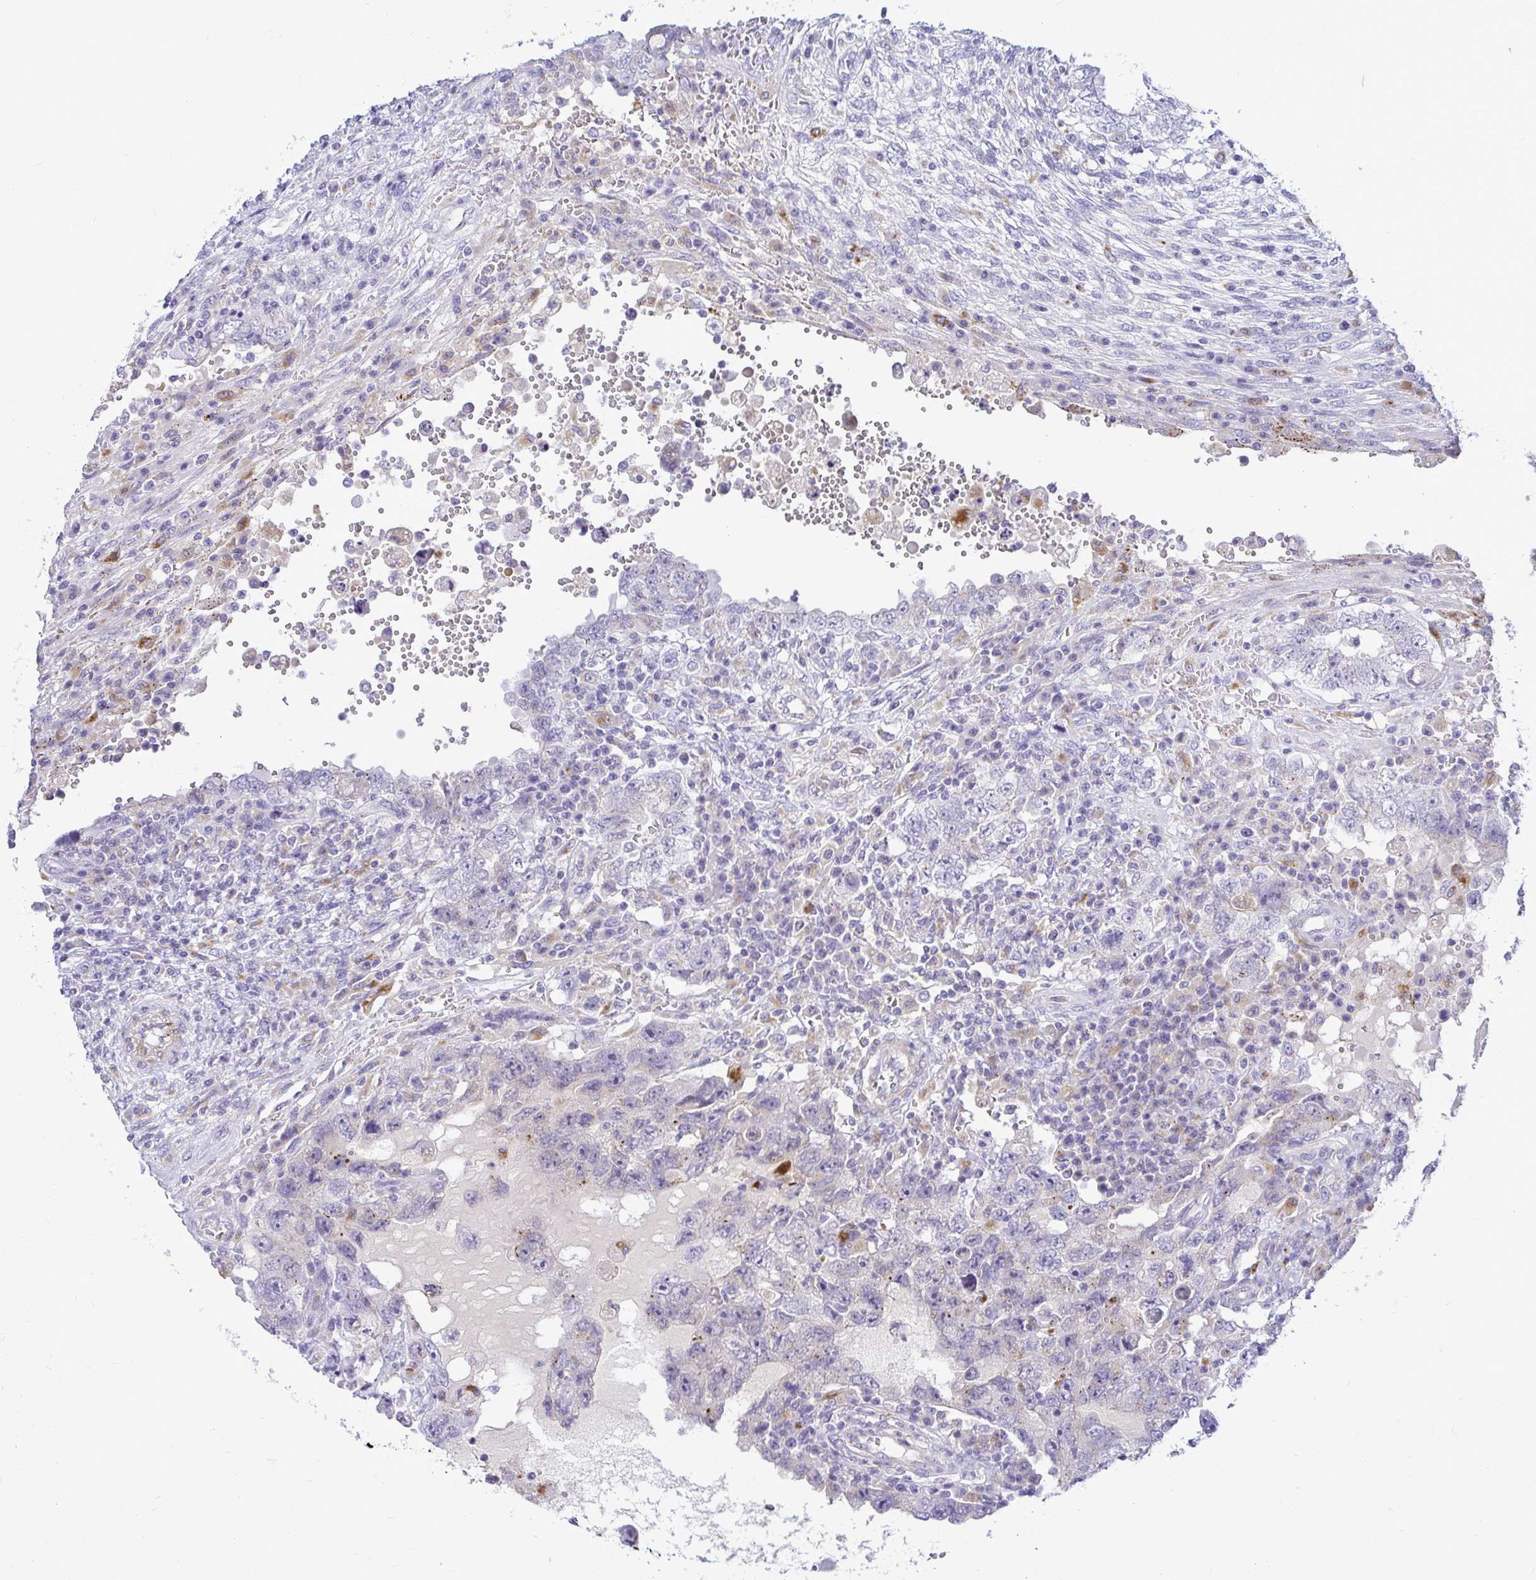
{"staining": {"intensity": "negative", "quantity": "none", "location": "none"}, "tissue": "testis cancer", "cell_type": "Tumor cells", "image_type": "cancer", "snomed": [{"axis": "morphology", "description": "Carcinoma, Embryonal, NOS"}, {"axis": "topography", "description": "Testis"}], "caption": "Tumor cells show no significant positivity in testis cancer.", "gene": "PKN3", "patient": {"sex": "male", "age": 26}}